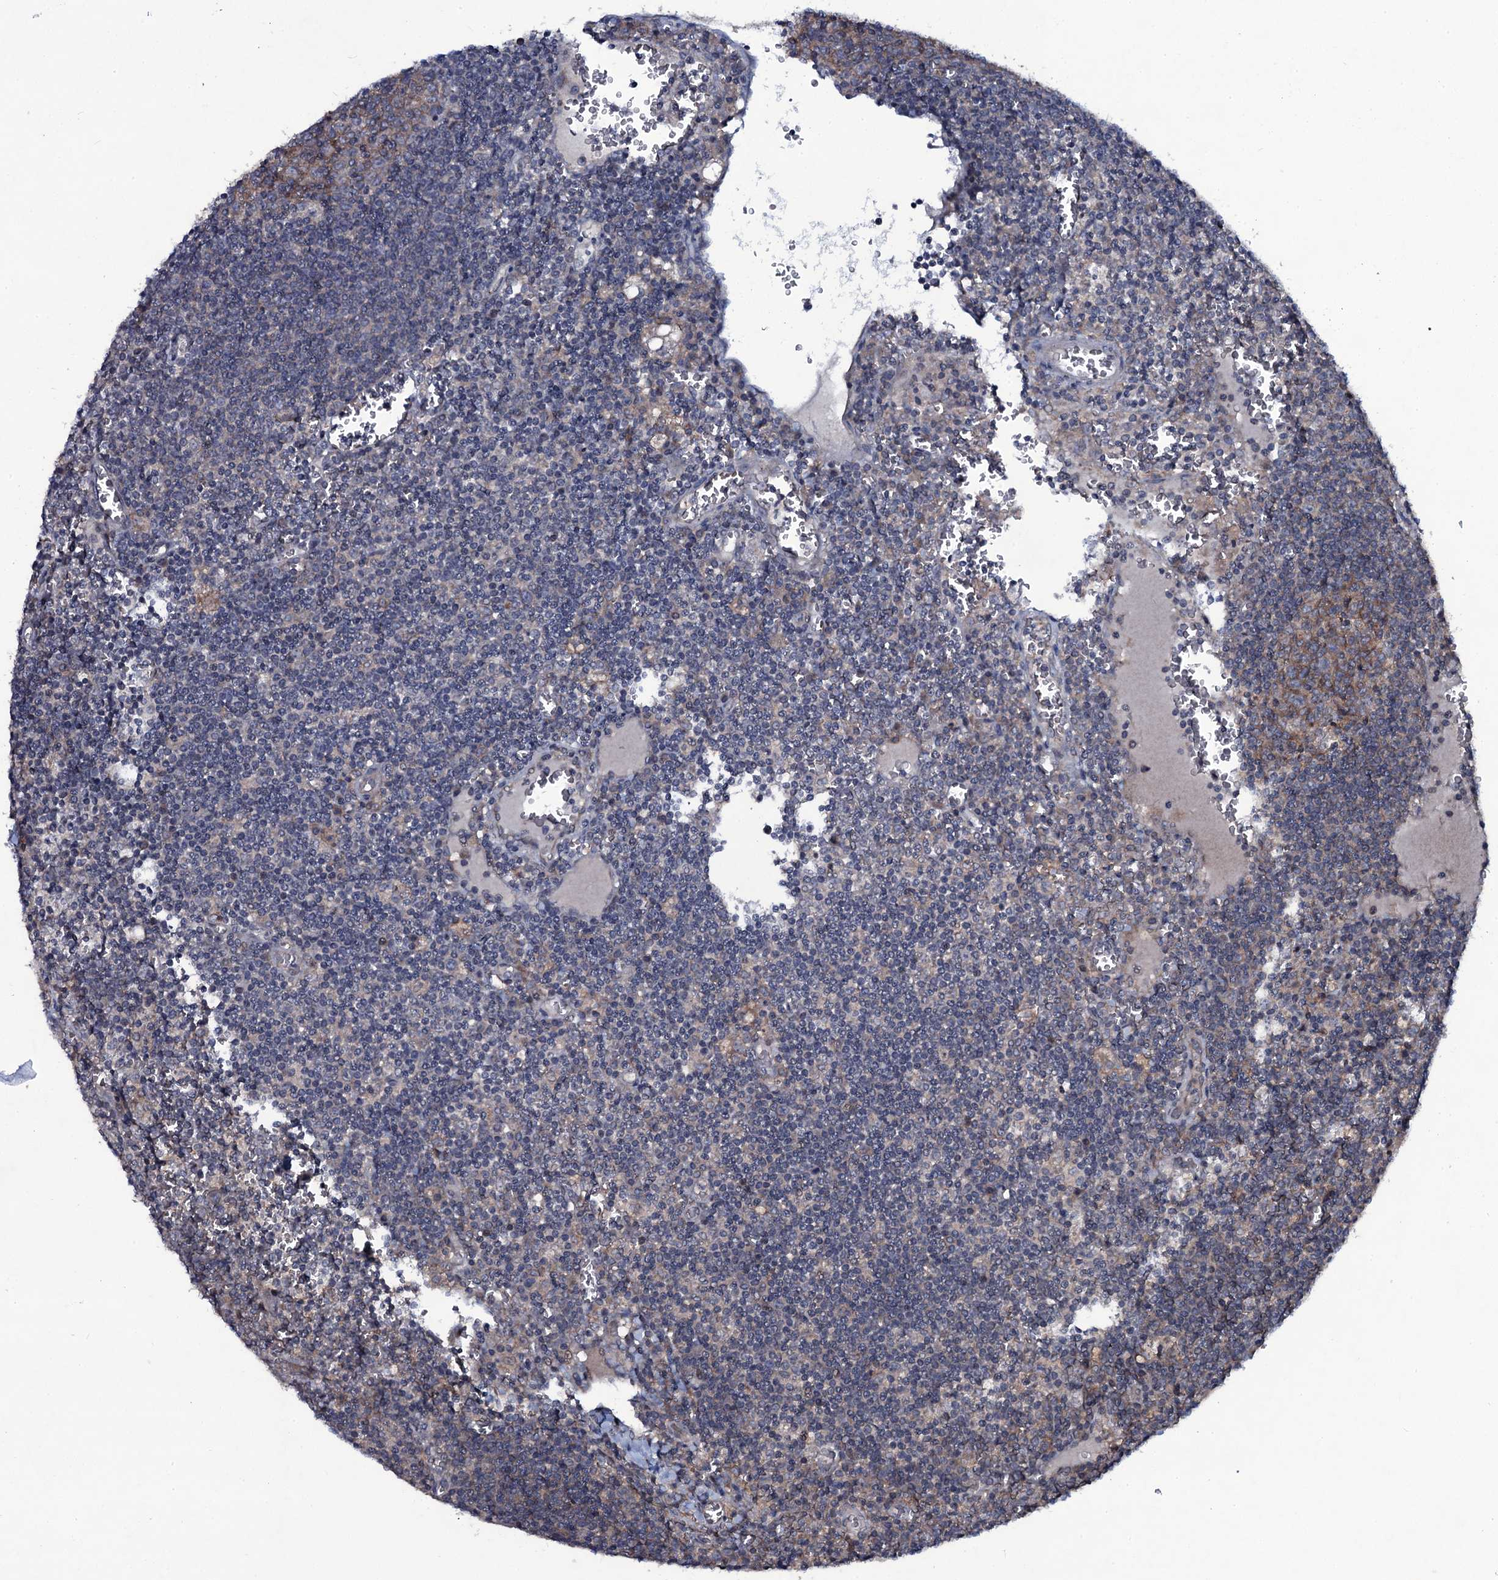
{"staining": {"intensity": "moderate", "quantity": "25%-75%", "location": "cytoplasmic/membranous"}, "tissue": "lymph node", "cell_type": "Germinal center cells", "image_type": "normal", "snomed": [{"axis": "morphology", "description": "Normal tissue, NOS"}, {"axis": "topography", "description": "Lymph node"}], "caption": "Protein expression analysis of benign lymph node displays moderate cytoplasmic/membranous staining in approximately 25%-75% of germinal center cells.", "gene": "SNAP23", "patient": {"sex": "female", "age": 73}}